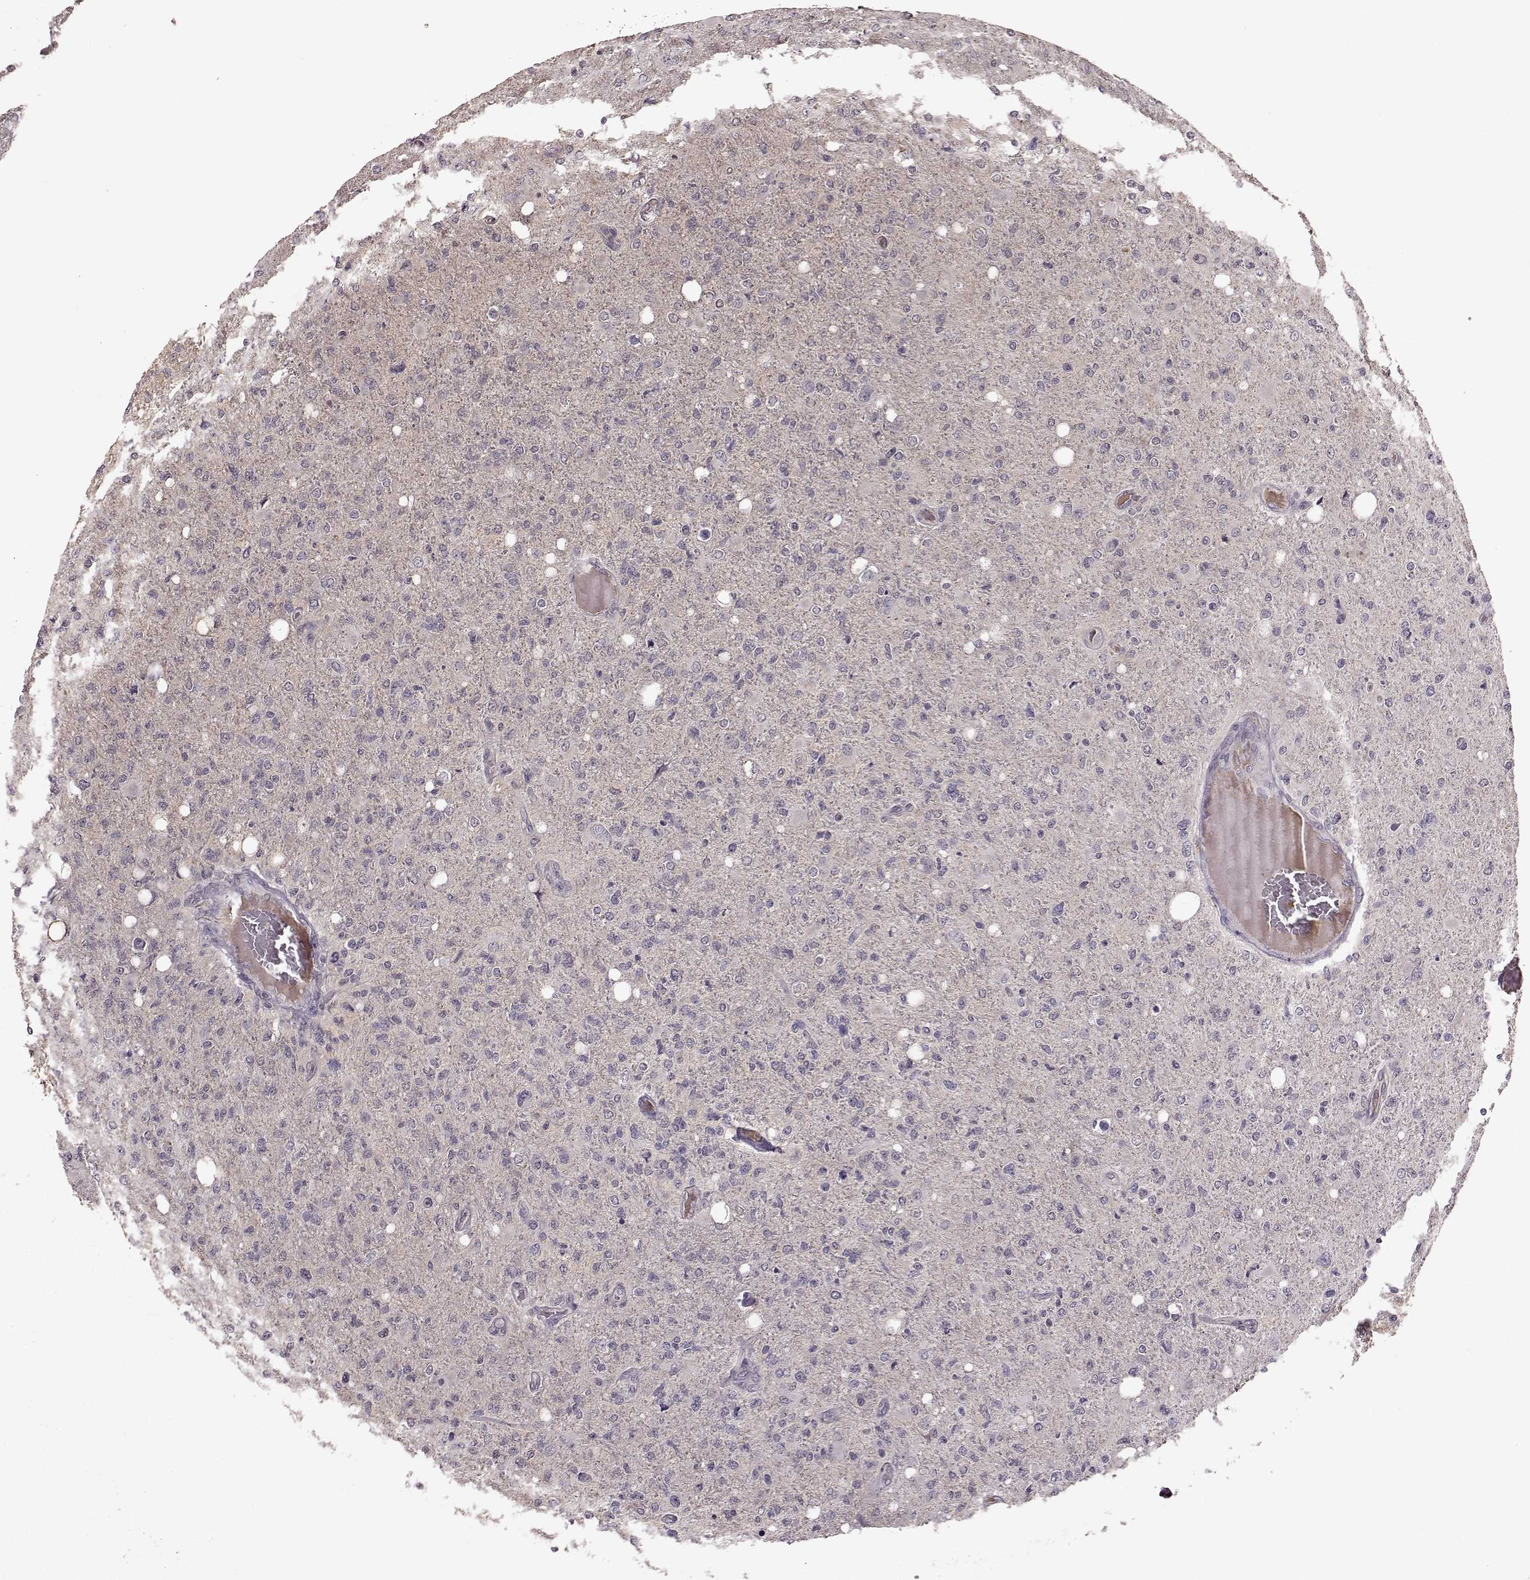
{"staining": {"intensity": "negative", "quantity": "none", "location": "none"}, "tissue": "glioma", "cell_type": "Tumor cells", "image_type": "cancer", "snomed": [{"axis": "morphology", "description": "Glioma, malignant, High grade"}, {"axis": "topography", "description": "Cerebral cortex"}], "caption": "This is an immunohistochemistry (IHC) image of glioma. There is no staining in tumor cells.", "gene": "NRL", "patient": {"sex": "male", "age": 70}}